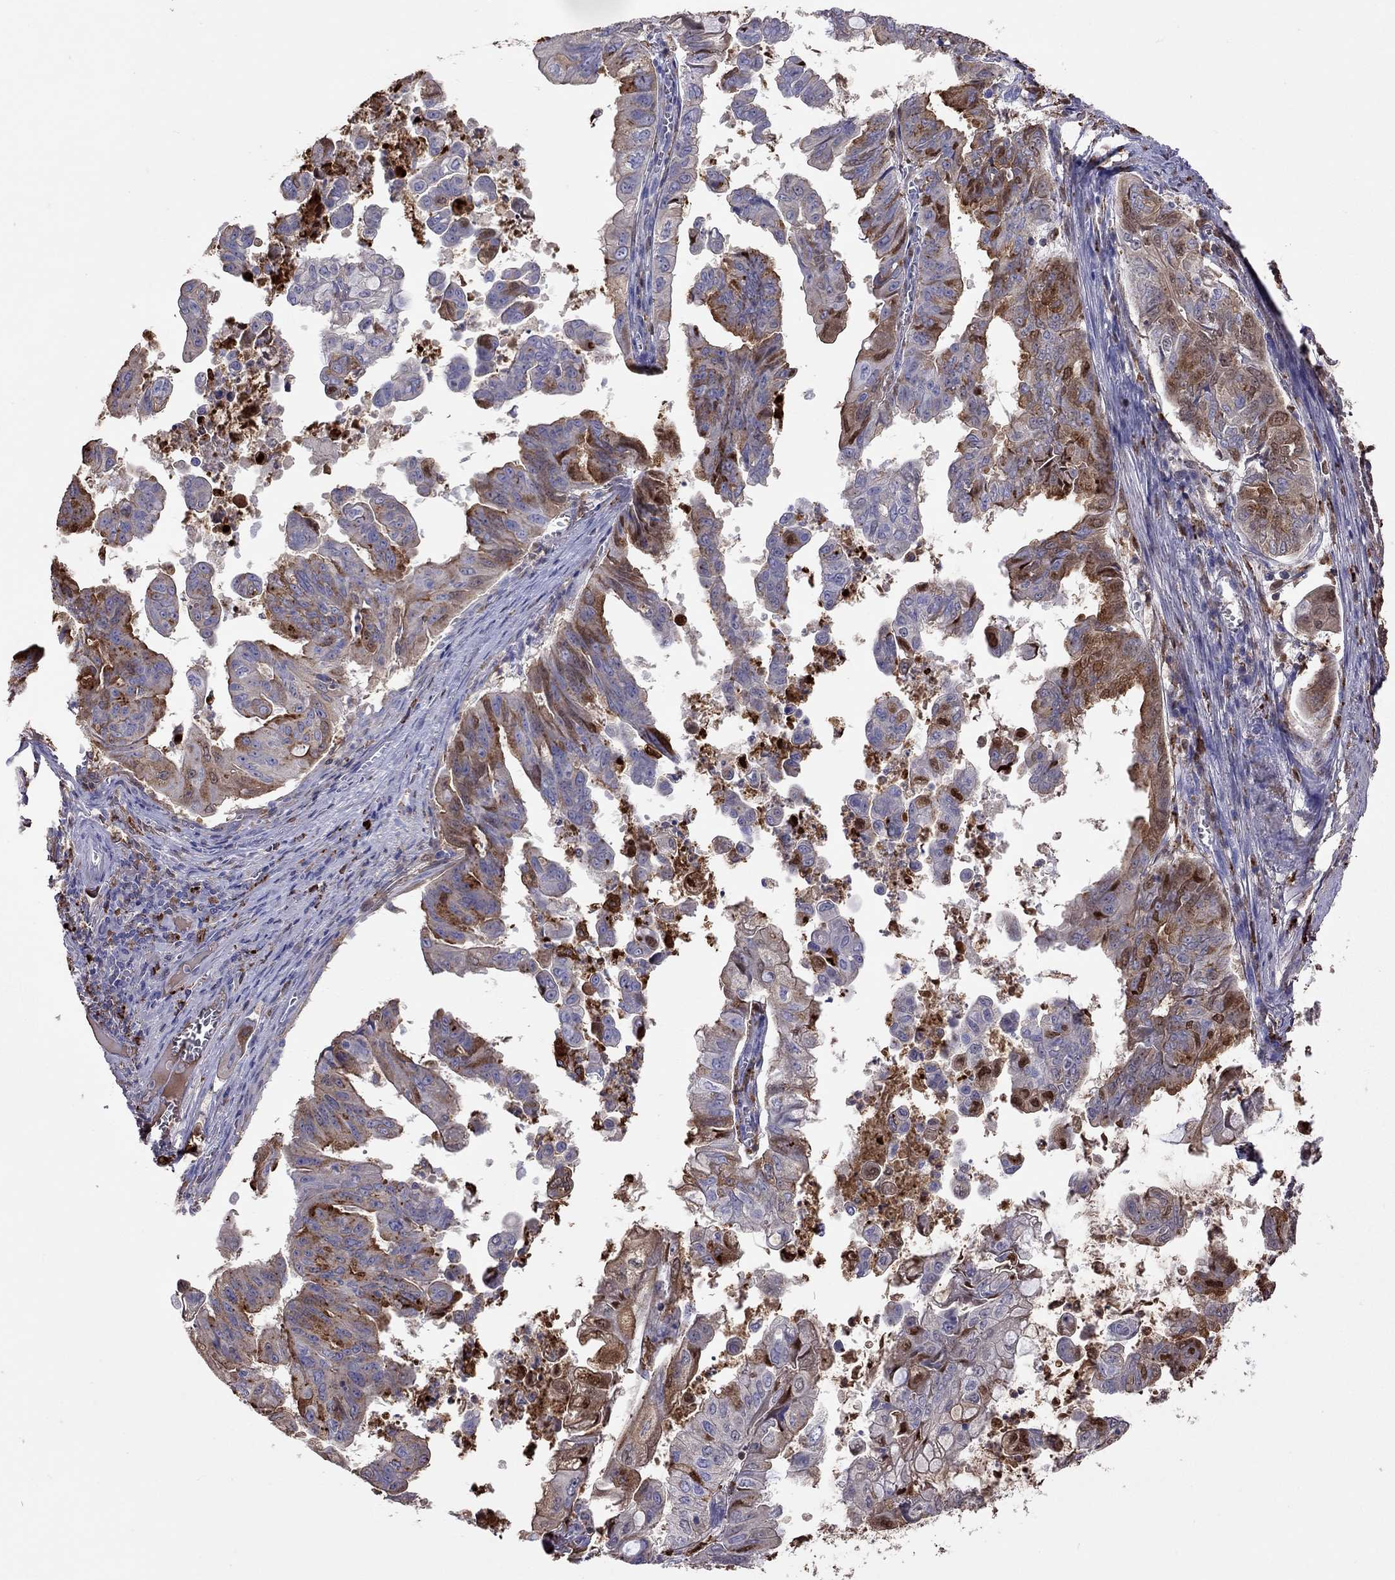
{"staining": {"intensity": "strong", "quantity": ">75%", "location": "cytoplasmic/membranous"}, "tissue": "stomach cancer", "cell_type": "Tumor cells", "image_type": "cancer", "snomed": [{"axis": "morphology", "description": "Adenocarcinoma, NOS"}, {"axis": "topography", "description": "Stomach, upper"}], "caption": "Strong cytoplasmic/membranous protein staining is appreciated in about >75% of tumor cells in adenocarcinoma (stomach).", "gene": "SERPINA3", "patient": {"sex": "male", "age": 80}}